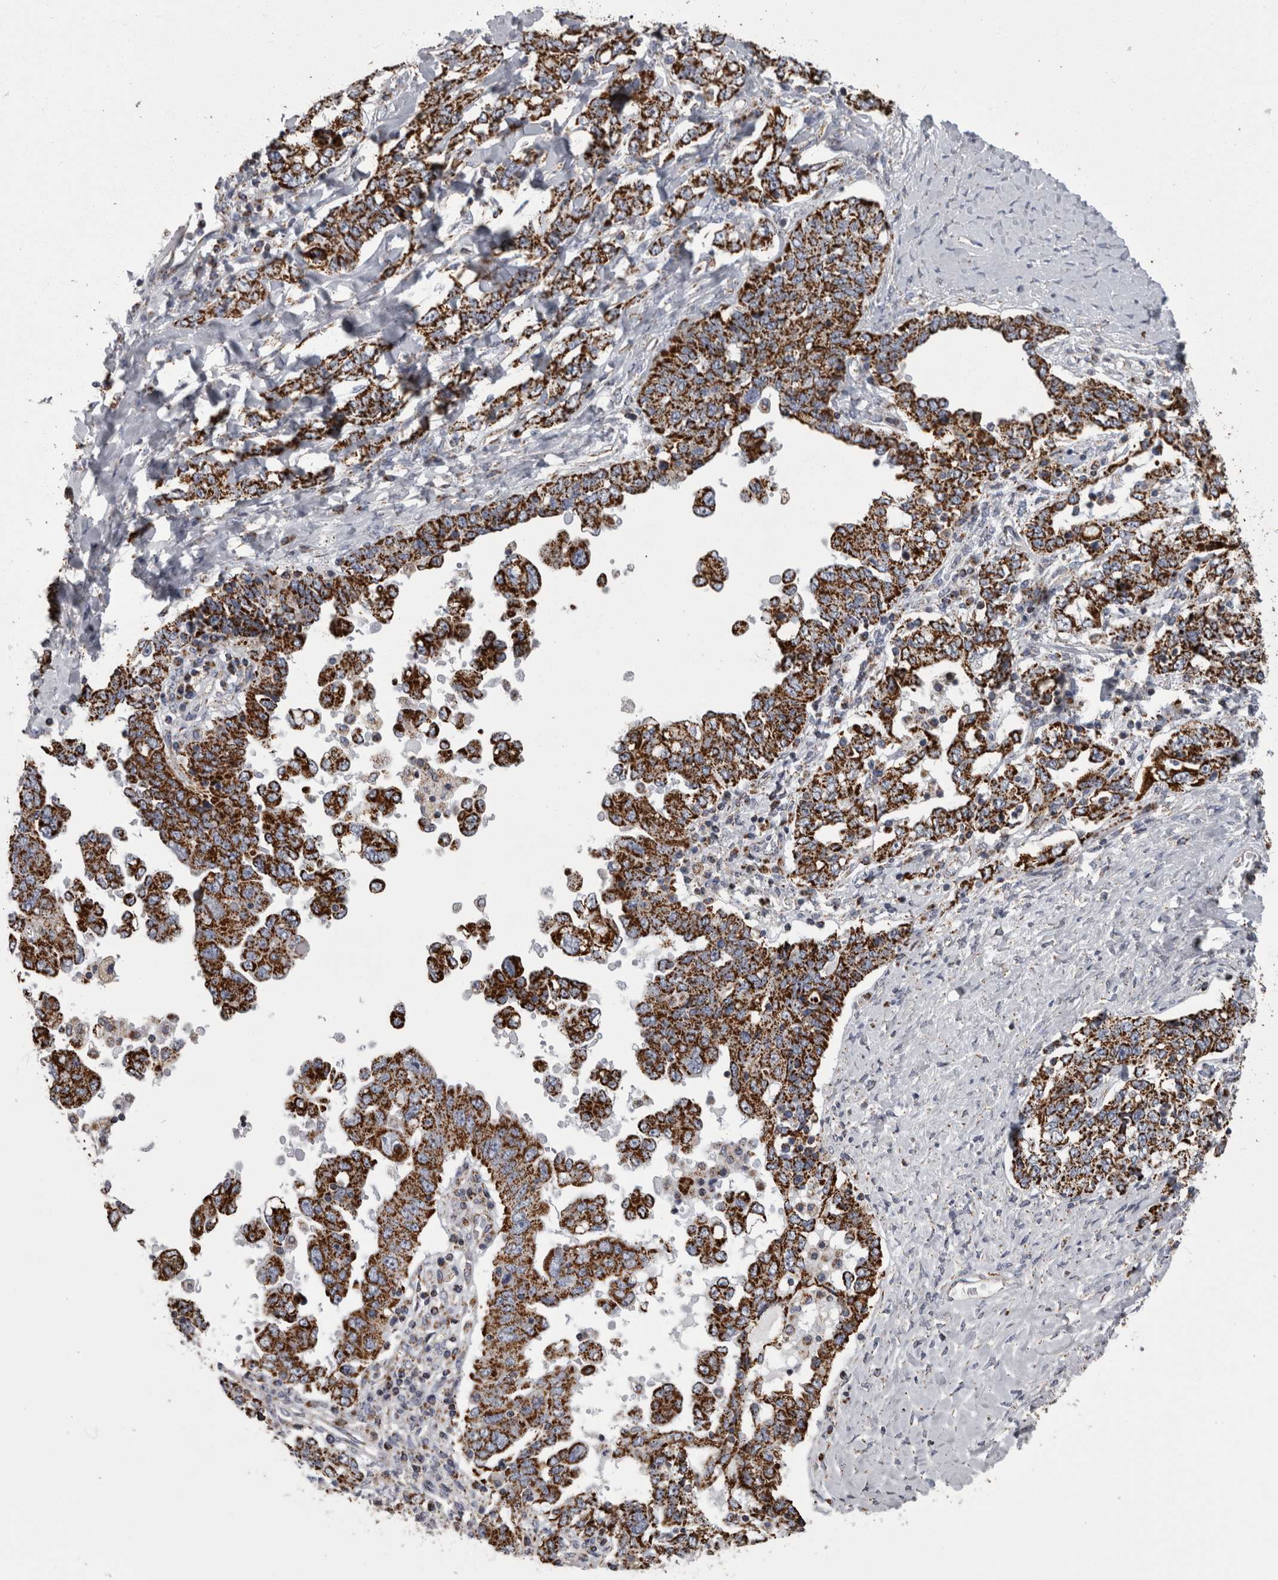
{"staining": {"intensity": "strong", "quantity": ">75%", "location": "cytoplasmic/membranous"}, "tissue": "ovarian cancer", "cell_type": "Tumor cells", "image_type": "cancer", "snomed": [{"axis": "morphology", "description": "Carcinoma, endometroid"}, {"axis": "topography", "description": "Ovary"}], "caption": "The micrograph demonstrates immunohistochemical staining of ovarian cancer. There is strong cytoplasmic/membranous positivity is seen in approximately >75% of tumor cells.", "gene": "MDH2", "patient": {"sex": "female", "age": 62}}